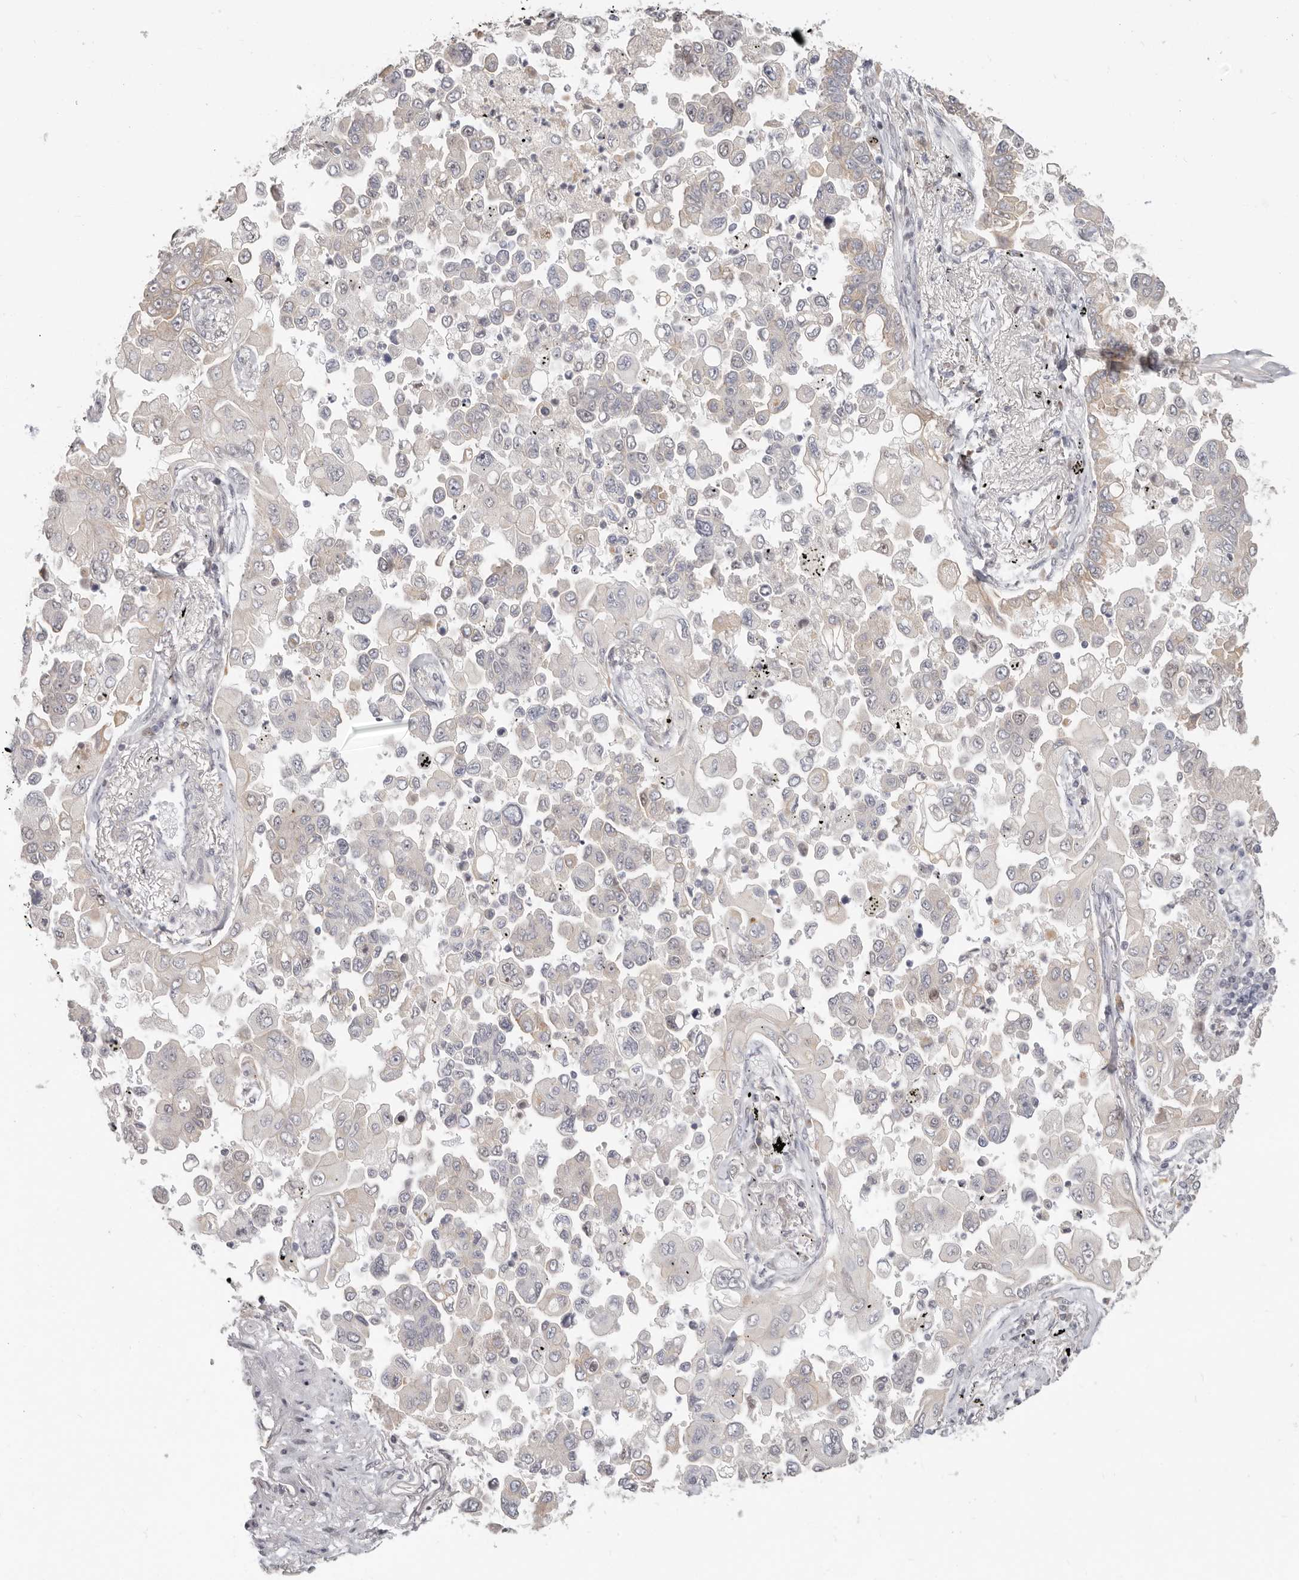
{"staining": {"intensity": "negative", "quantity": "none", "location": "none"}, "tissue": "lung cancer", "cell_type": "Tumor cells", "image_type": "cancer", "snomed": [{"axis": "morphology", "description": "Adenocarcinoma, NOS"}, {"axis": "topography", "description": "Lung"}], "caption": "Lung cancer (adenocarcinoma) was stained to show a protein in brown. There is no significant positivity in tumor cells. The staining was performed using DAB to visualize the protein expression in brown, while the nuclei were stained in blue with hematoxylin (Magnification: 20x).", "gene": "RFC2", "patient": {"sex": "female", "age": 67}}